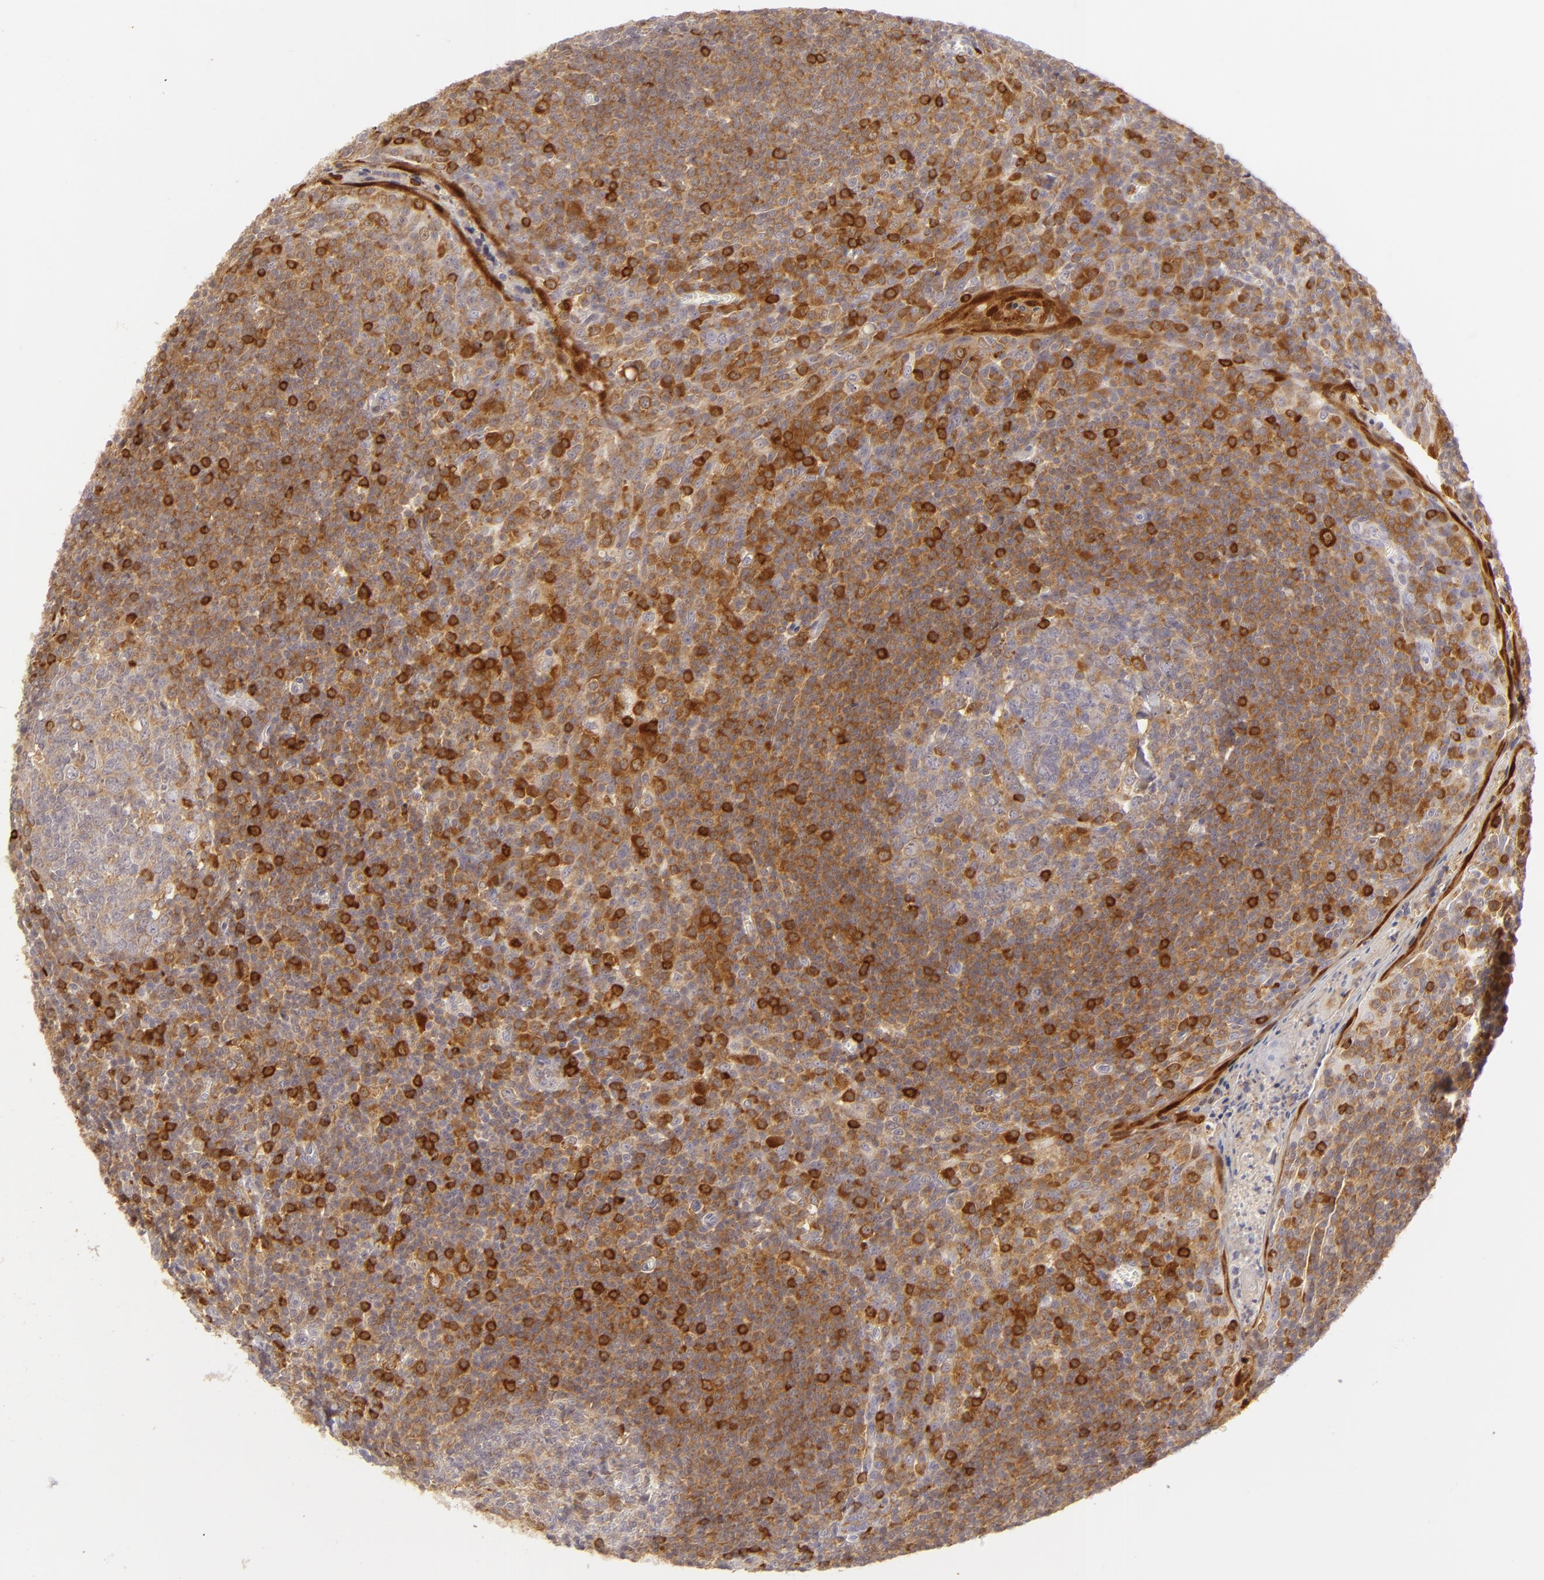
{"staining": {"intensity": "weak", "quantity": "25%-75%", "location": "cytoplasmic/membranous"}, "tissue": "tonsil", "cell_type": "Germinal center cells", "image_type": "normal", "snomed": [{"axis": "morphology", "description": "Normal tissue, NOS"}, {"axis": "topography", "description": "Tonsil"}], "caption": "Tonsil was stained to show a protein in brown. There is low levels of weak cytoplasmic/membranous expression in about 25%-75% of germinal center cells. (Stains: DAB in brown, nuclei in blue, Microscopy: brightfield microscopy at high magnification).", "gene": "APOBEC3G", "patient": {"sex": "male", "age": 31}}